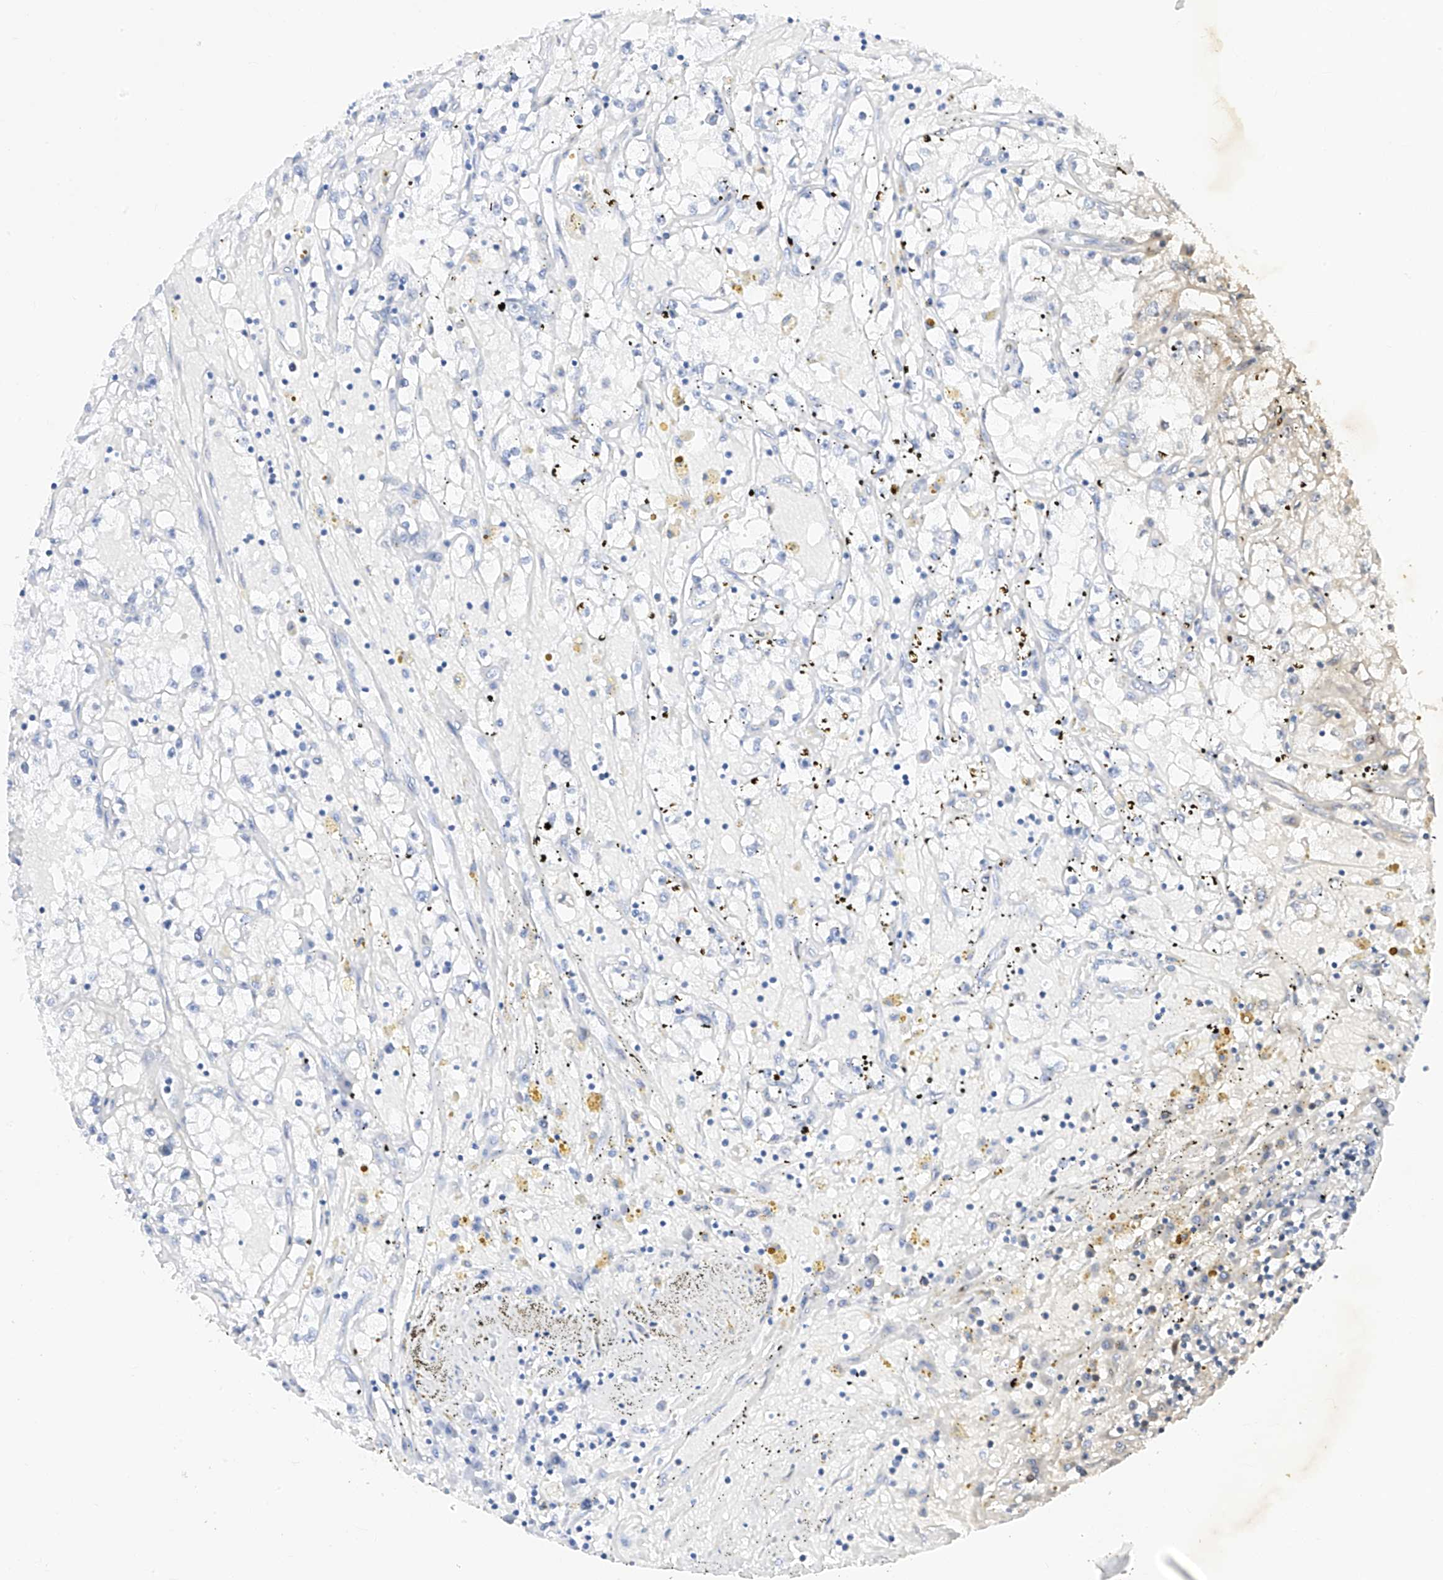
{"staining": {"intensity": "negative", "quantity": "none", "location": "none"}, "tissue": "renal cancer", "cell_type": "Tumor cells", "image_type": "cancer", "snomed": [{"axis": "morphology", "description": "Adenocarcinoma, NOS"}, {"axis": "topography", "description": "Kidney"}], "caption": "This is an IHC histopathology image of human renal cancer (adenocarcinoma). There is no positivity in tumor cells.", "gene": "TTLL8", "patient": {"sex": "male", "age": 56}}